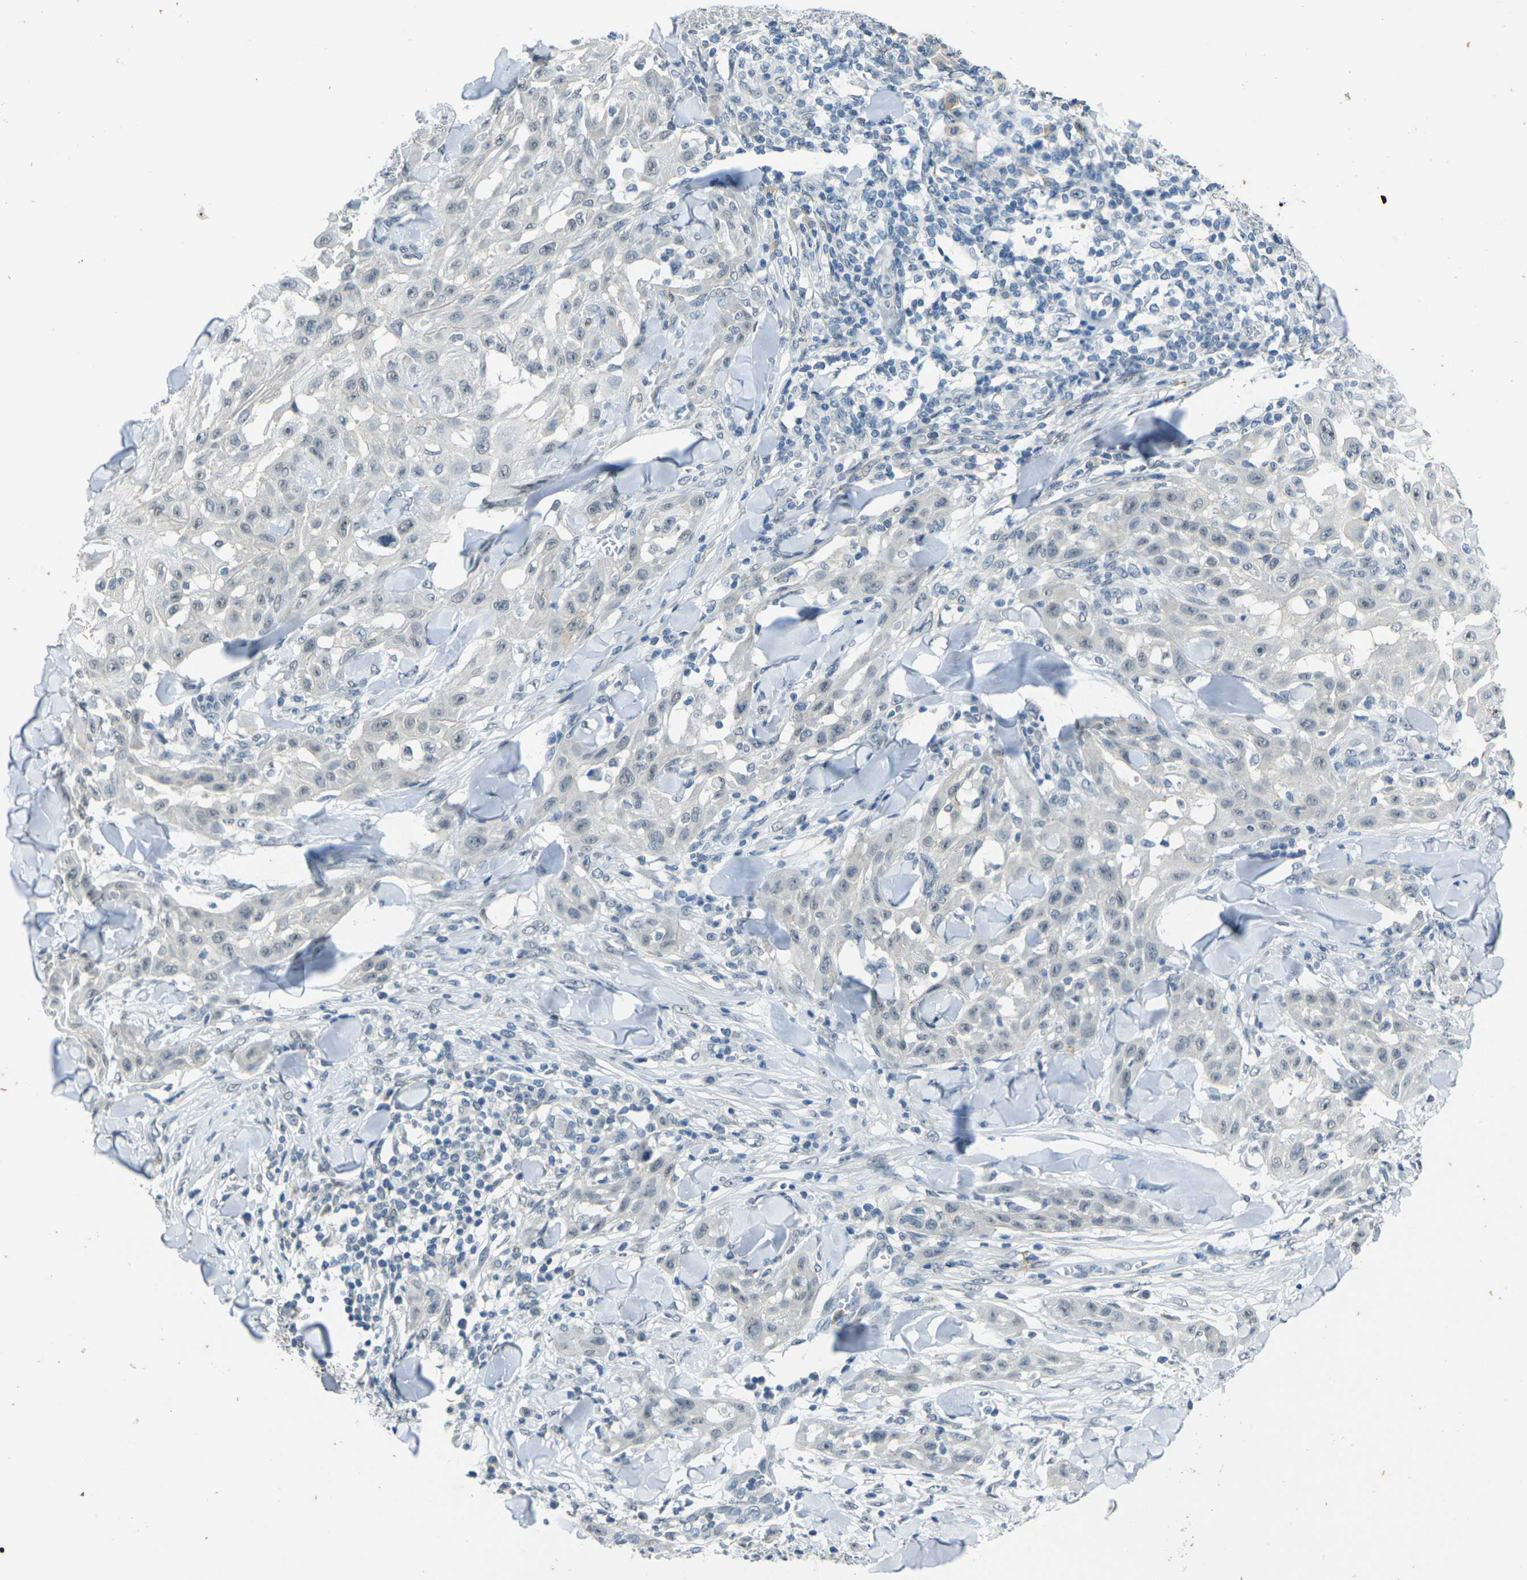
{"staining": {"intensity": "negative", "quantity": "none", "location": "none"}, "tissue": "skin cancer", "cell_type": "Tumor cells", "image_type": "cancer", "snomed": [{"axis": "morphology", "description": "Squamous cell carcinoma, NOS"}, {"axis": "topography", "description": "Skin"}], "caption": "The photomicrograph reveals no significant expression in tumor cells of skin squamous cell carcinoma.", "gene": "SPTBN2", "patient": {"sex": "male", "age": 24}}